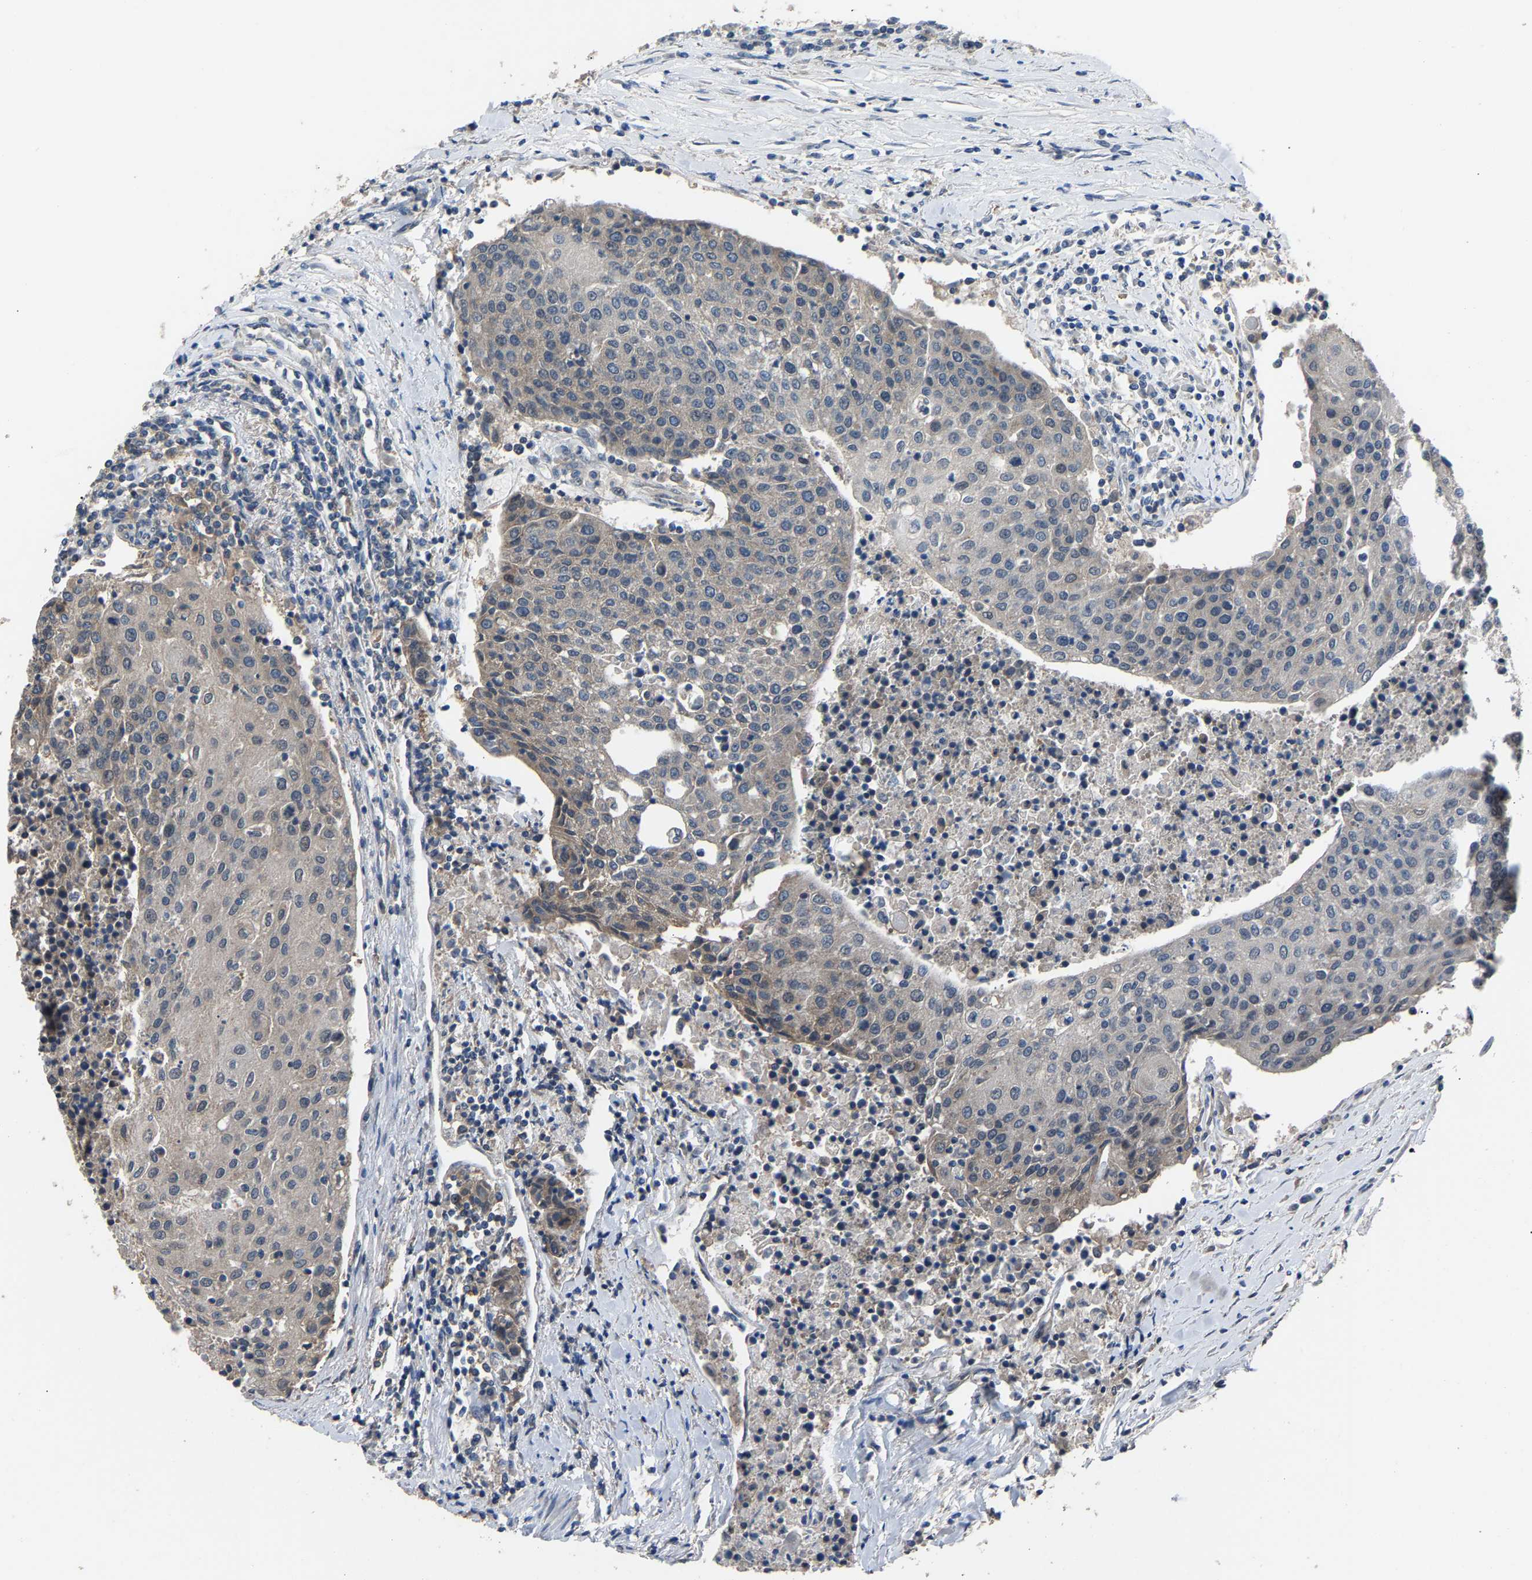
{"staining": {"intensity": "weak", "quantity": "<25%", "location": "cytoplasmic/membranous"}, "tissue": "urothelial cancer", "cell_type": "Tumor cells", "image_type": "cancer", "snomed": [{"axis": "morphology", "description": "Urothelial carcinoma, High grade"}, {"axis": "topography", "description": "Urinary bladder"}], "caption": "High-grade urothelial carcinoma was stained to show a protein in brown. There is no significant expression in tumor cells. Brightfield microscopy of immunohistochemistry (IHC) stained with DAB (3,3'-diaminobenzidine) (brown) and hematoxylin (blue), captured at high magnification.", "gene": "ABCC9", "patient": {"sex": "female", "age": 85}}